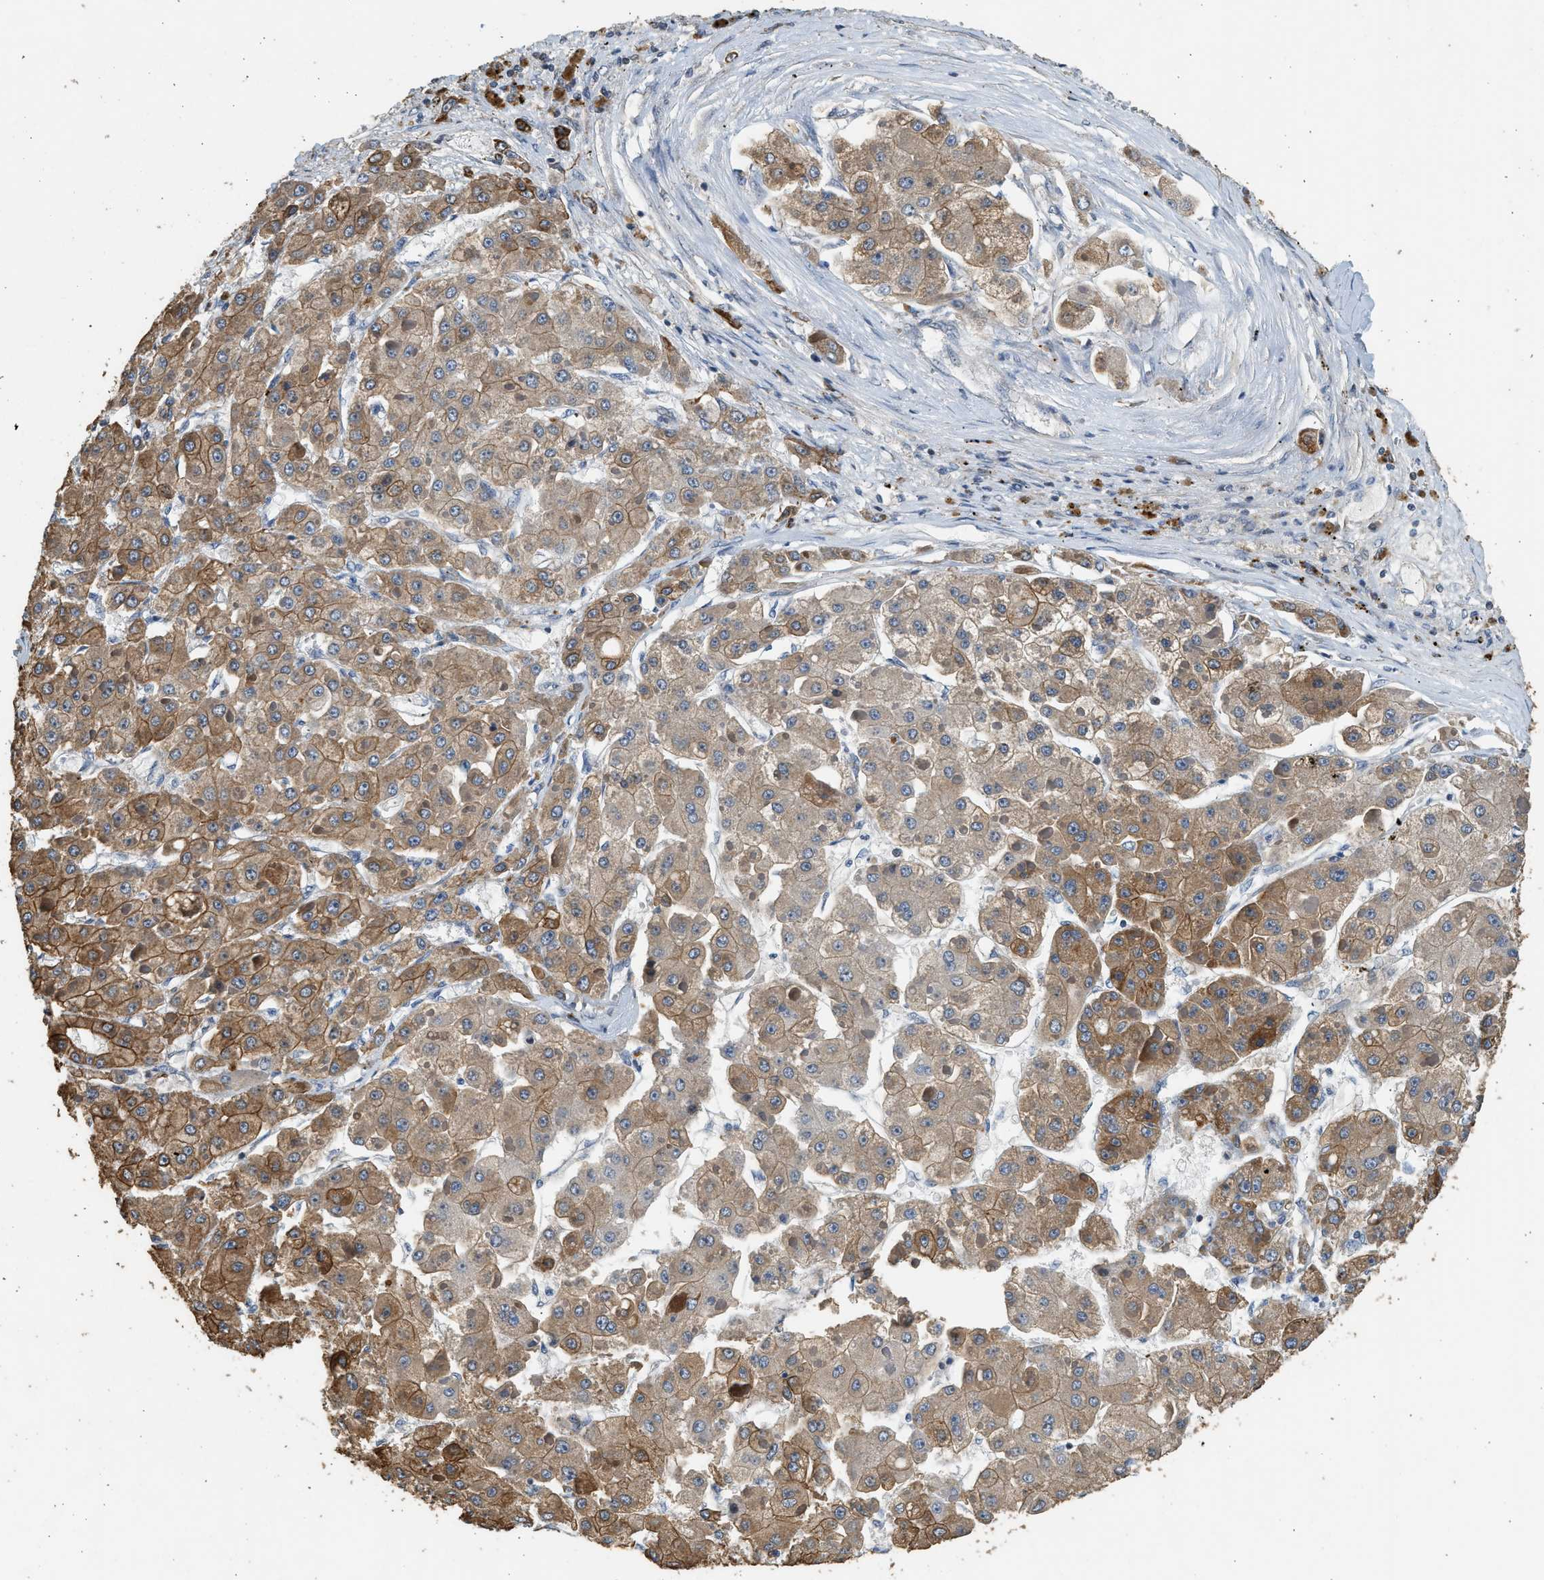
{"staining": {"intensity": "moderate", "quantity": ">75%", "location": "cytoplasmic/membranous"}, "tissue": "liver cancer", "cell_type": "Tumor cells", "image_type": "cancer", "snomed": [{"axis": "morphology", "description": "Carcinoma, Hepatocellular, NOS"}, {"axis": "topography", "description": "Liver"}], "caption": "Liver cancer (hepatocellular carcinoma) was stained to show a protein in brown. There is medium levels of moderate cytoplasmic/membranous expression in approximately >75% of tumor cells.", "gene": "PCLO", "patient": {"sex": "female", "age": 73}}